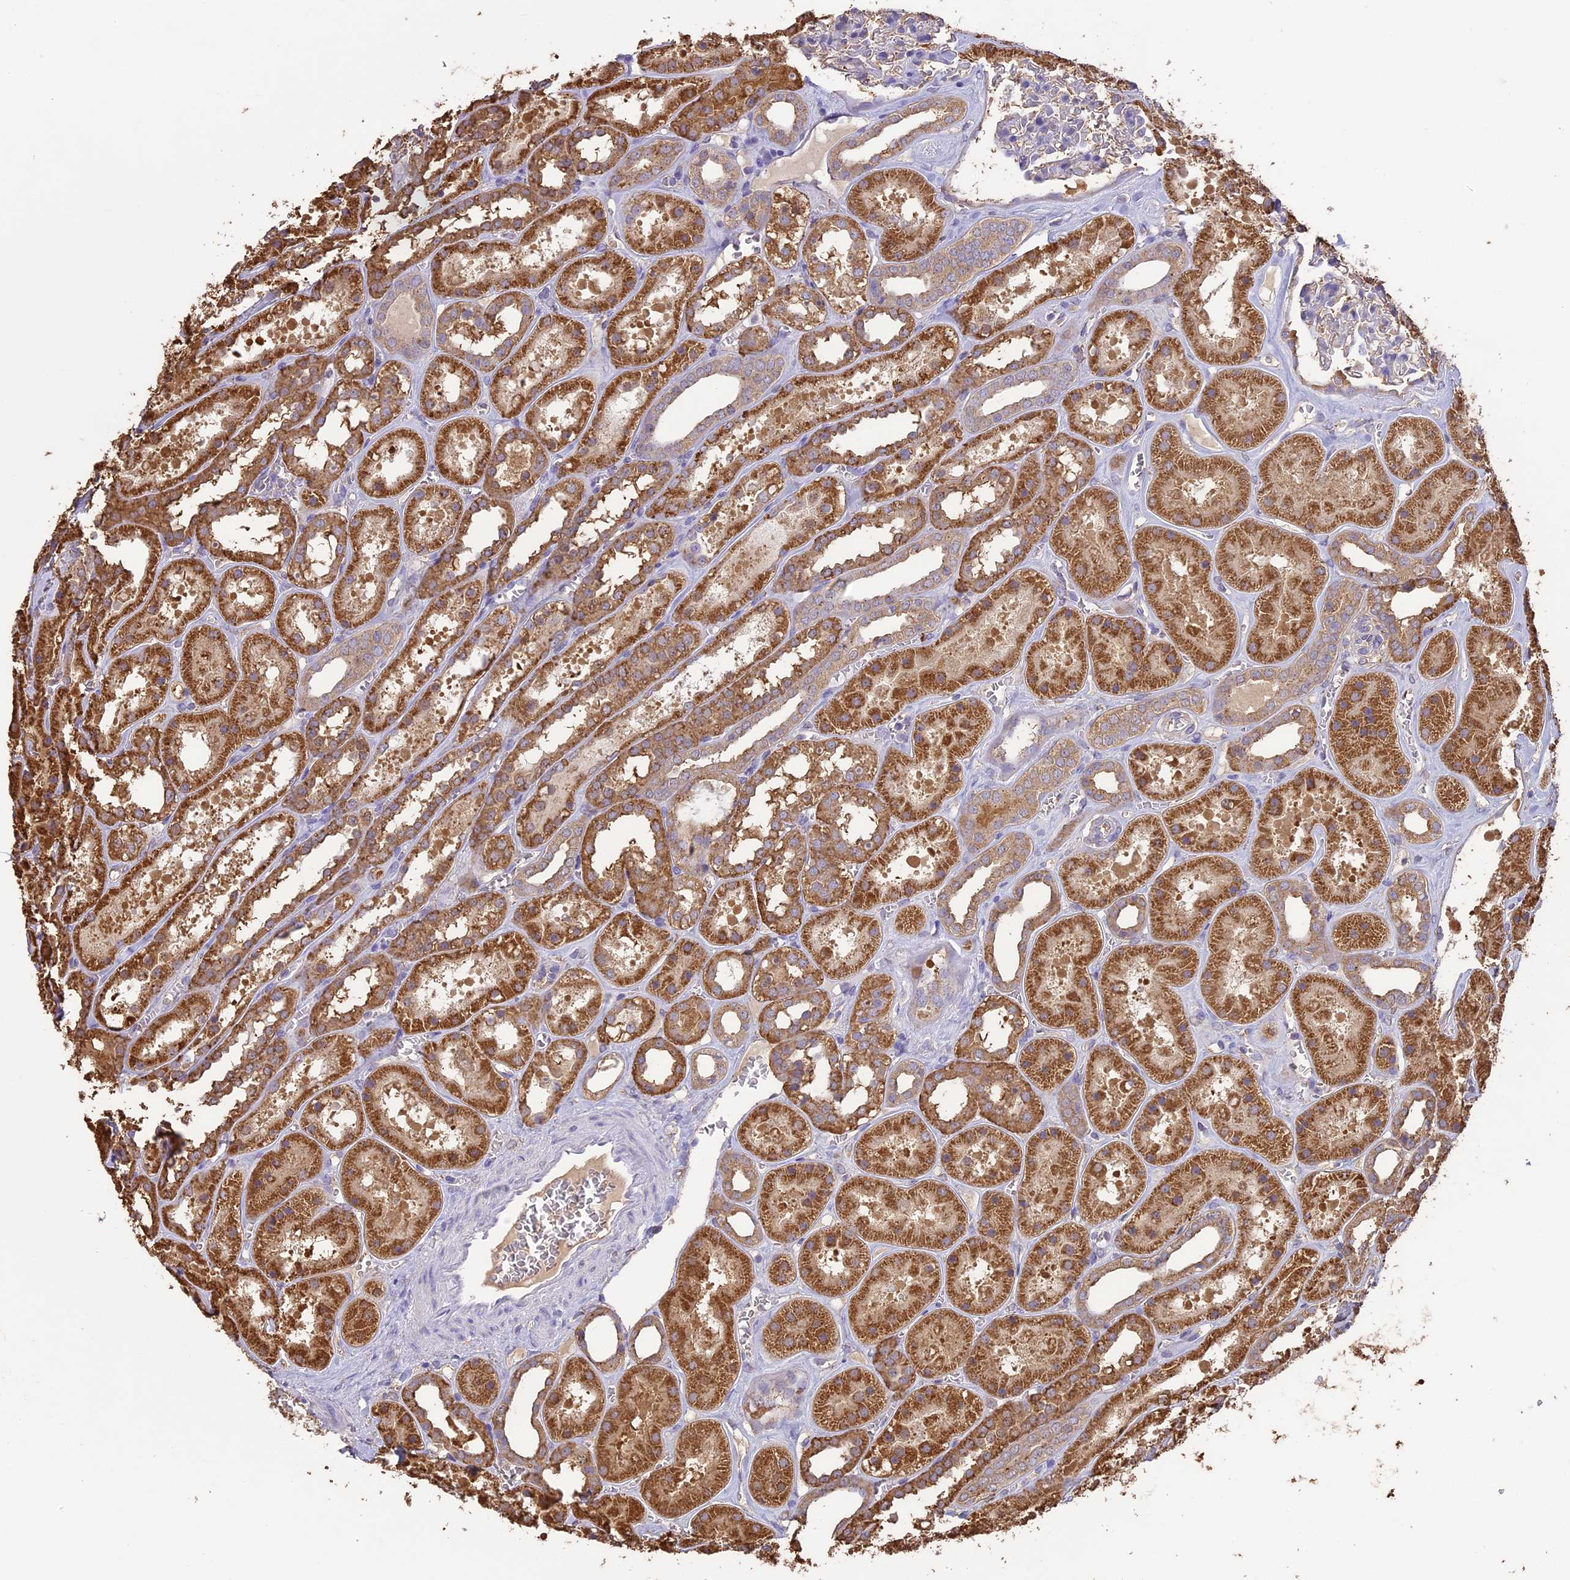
{"staining": {"intensity": "negative", "quantity": "none", "location": "none"}, "tissue": "kidney", "cell_type": "Cells in glomeruli", "image_type": "normal", "snomed": [{"axis": "morphology", "description": "Normal tissue, NOS"}, {"axis": "topography", "description": "Kidney"}], "caption": "Kidney stained for a protein using immunohistochemistry (IHC) demonstrates no positivity cells in glomeruli.", "gene": "ARHGAP19", "patient": {"sex": "female", "age": 41}}